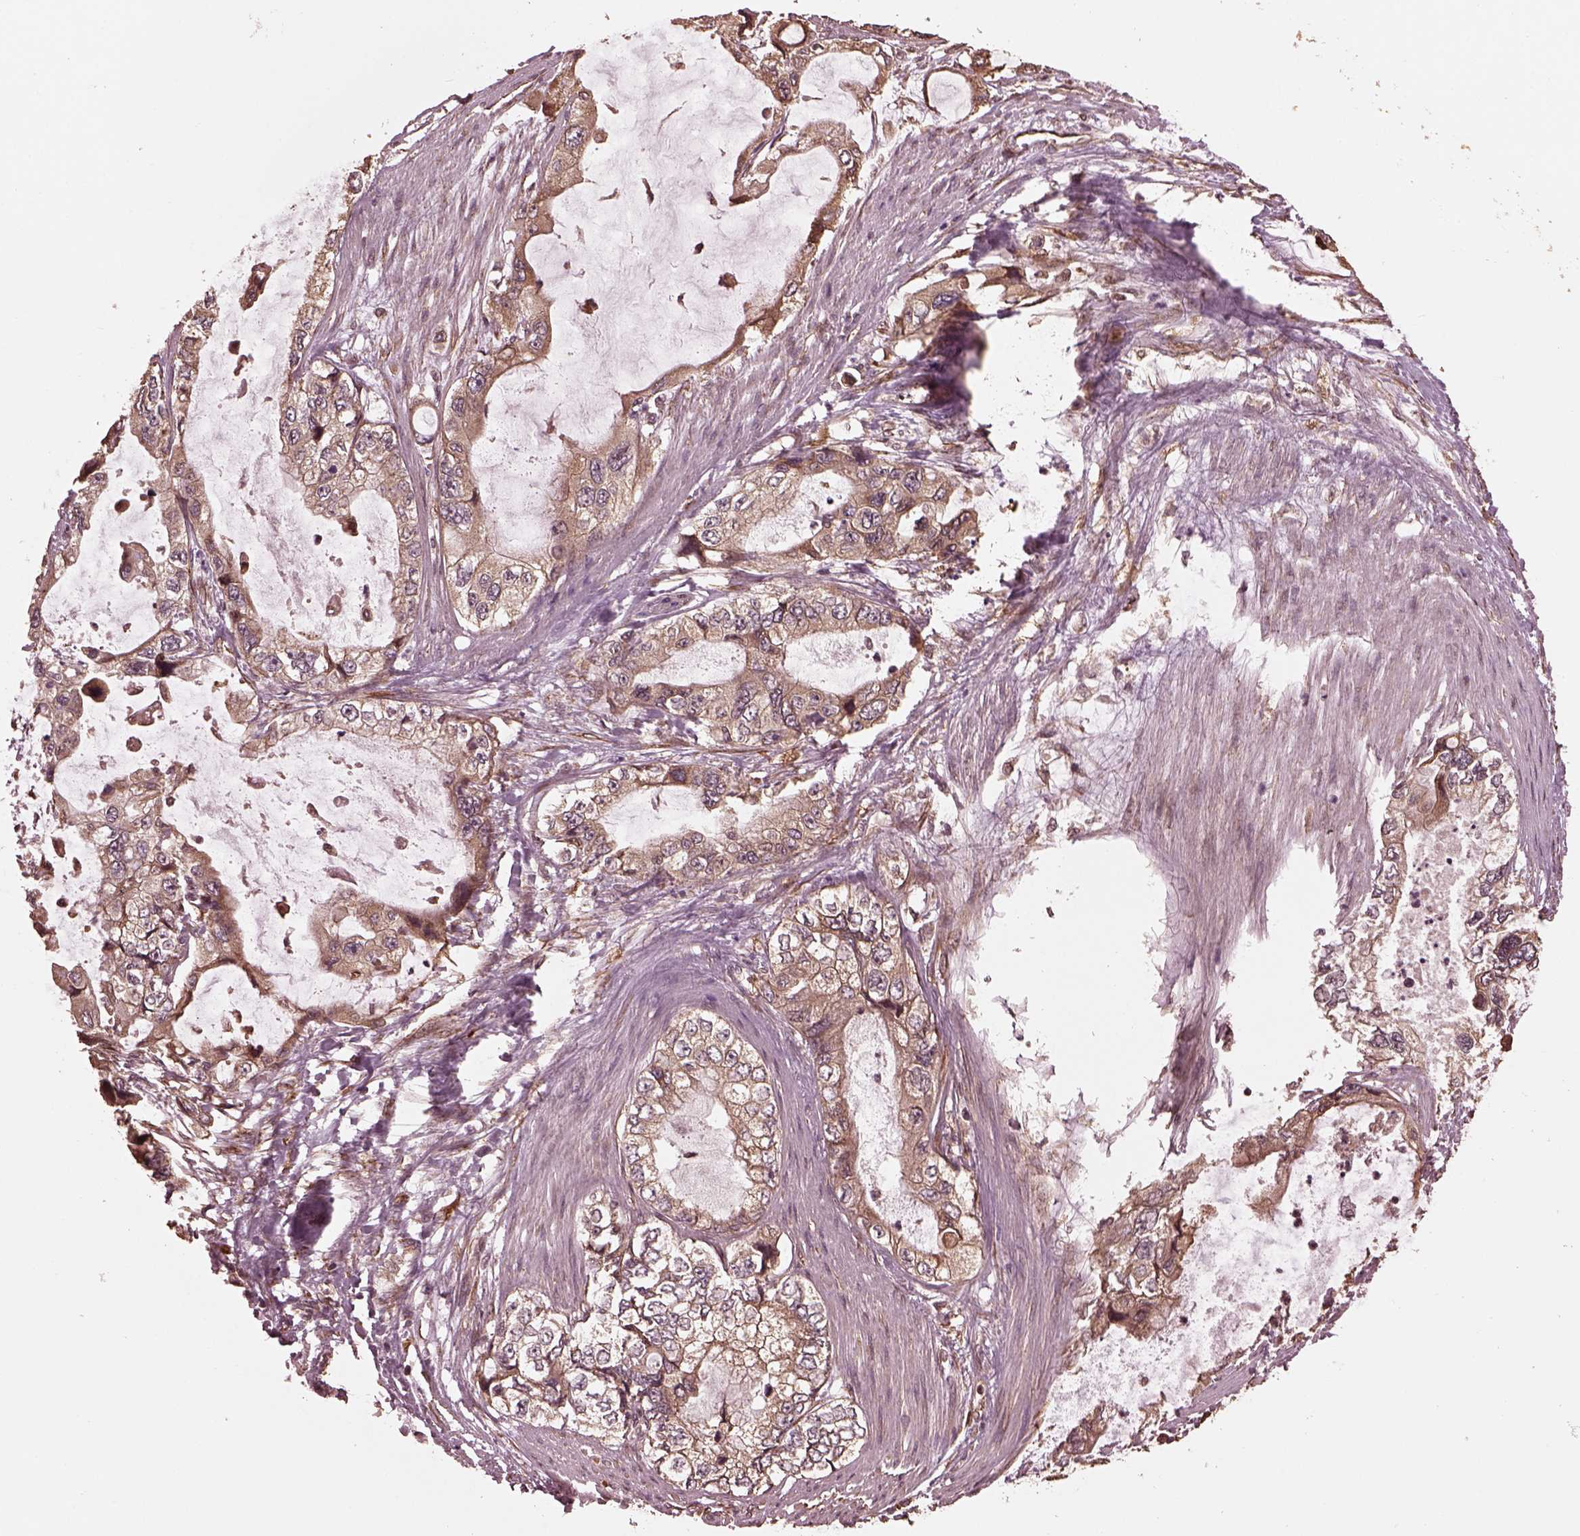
{"staining": {"intensity": "weak", "quantity": ">75%", "location": "cytoplasmic/membranous"}, "tissue": "stomach cancer", "cell_type": "Tumor cells", "image_type": "cancer", "snomed": [{"axis": "morphology", "description": "Adenocarcinoma, NOS"}, {"axis": "topography", "description": "Pancreas"}, {"axis": "topography", "description": "Stomach, upper"}, {"axis": "topography", "description": "Stomach"}], "caption": "This is an image of immunohistochemistry staining of stomach adenocarcinoma, which shows weak staining in the cytoplasmic/membranous of tumor cells.", "gene": "ZNF292", "patient": {"sex": "male", "age": 77}}